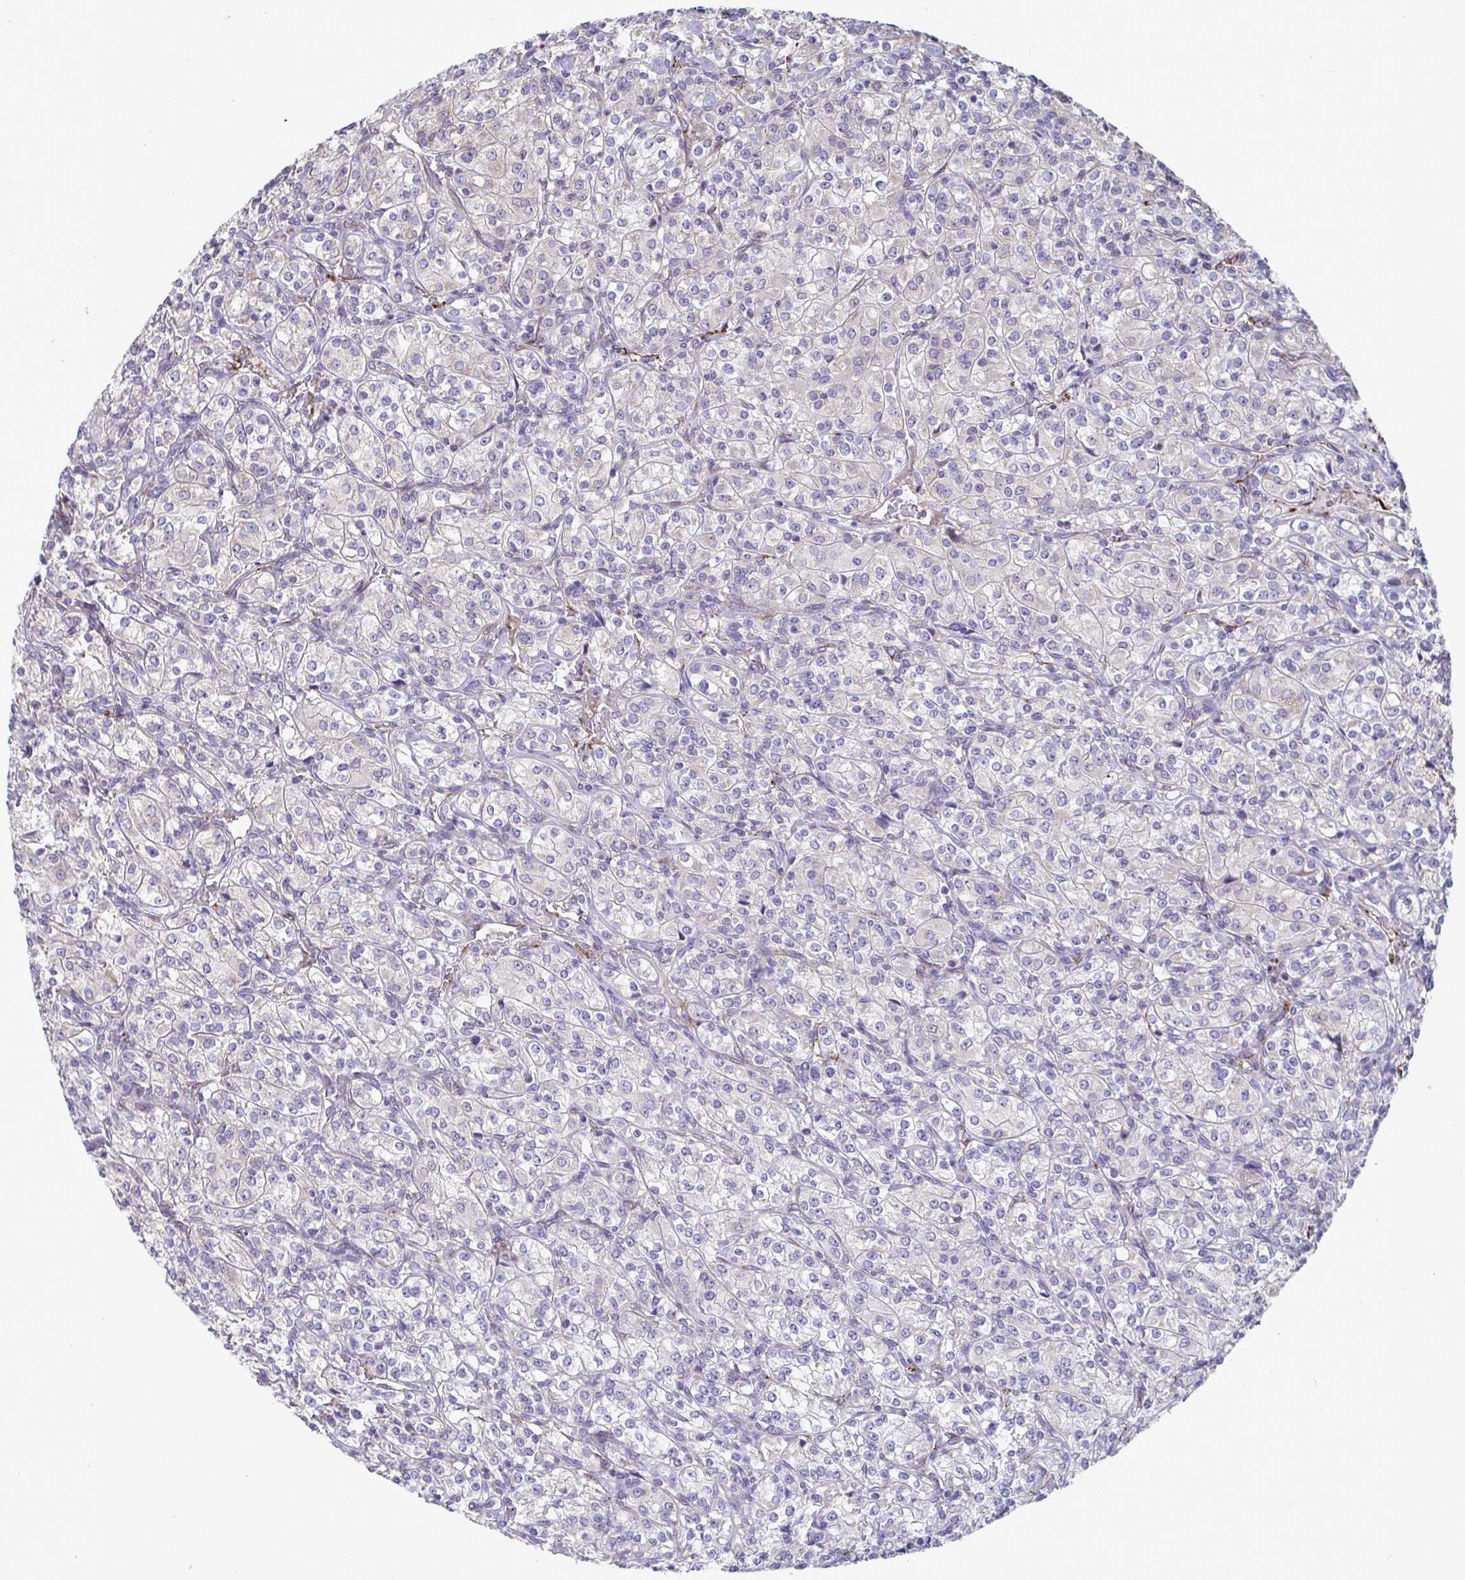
{"staining": {"intensity": "negative", "quantity": "none", "location": "none"}, "tissue": "renal cancer", "cell_type": "Tumor cells", "image_type": "cancer", "snomed": [{"axis": "morphology", "description": "Adenocarcinoma, NOS"}, {"axis": "topography", "description": "Kidney"}], "caption": "Immunohistochemistry histopathology image of adenocarcinoma (renal) stained for a protein (brown), which demonstrates no expression in tumor cells.", "gene": "IL37", "patient": {"sex": "male", "age": 77}}